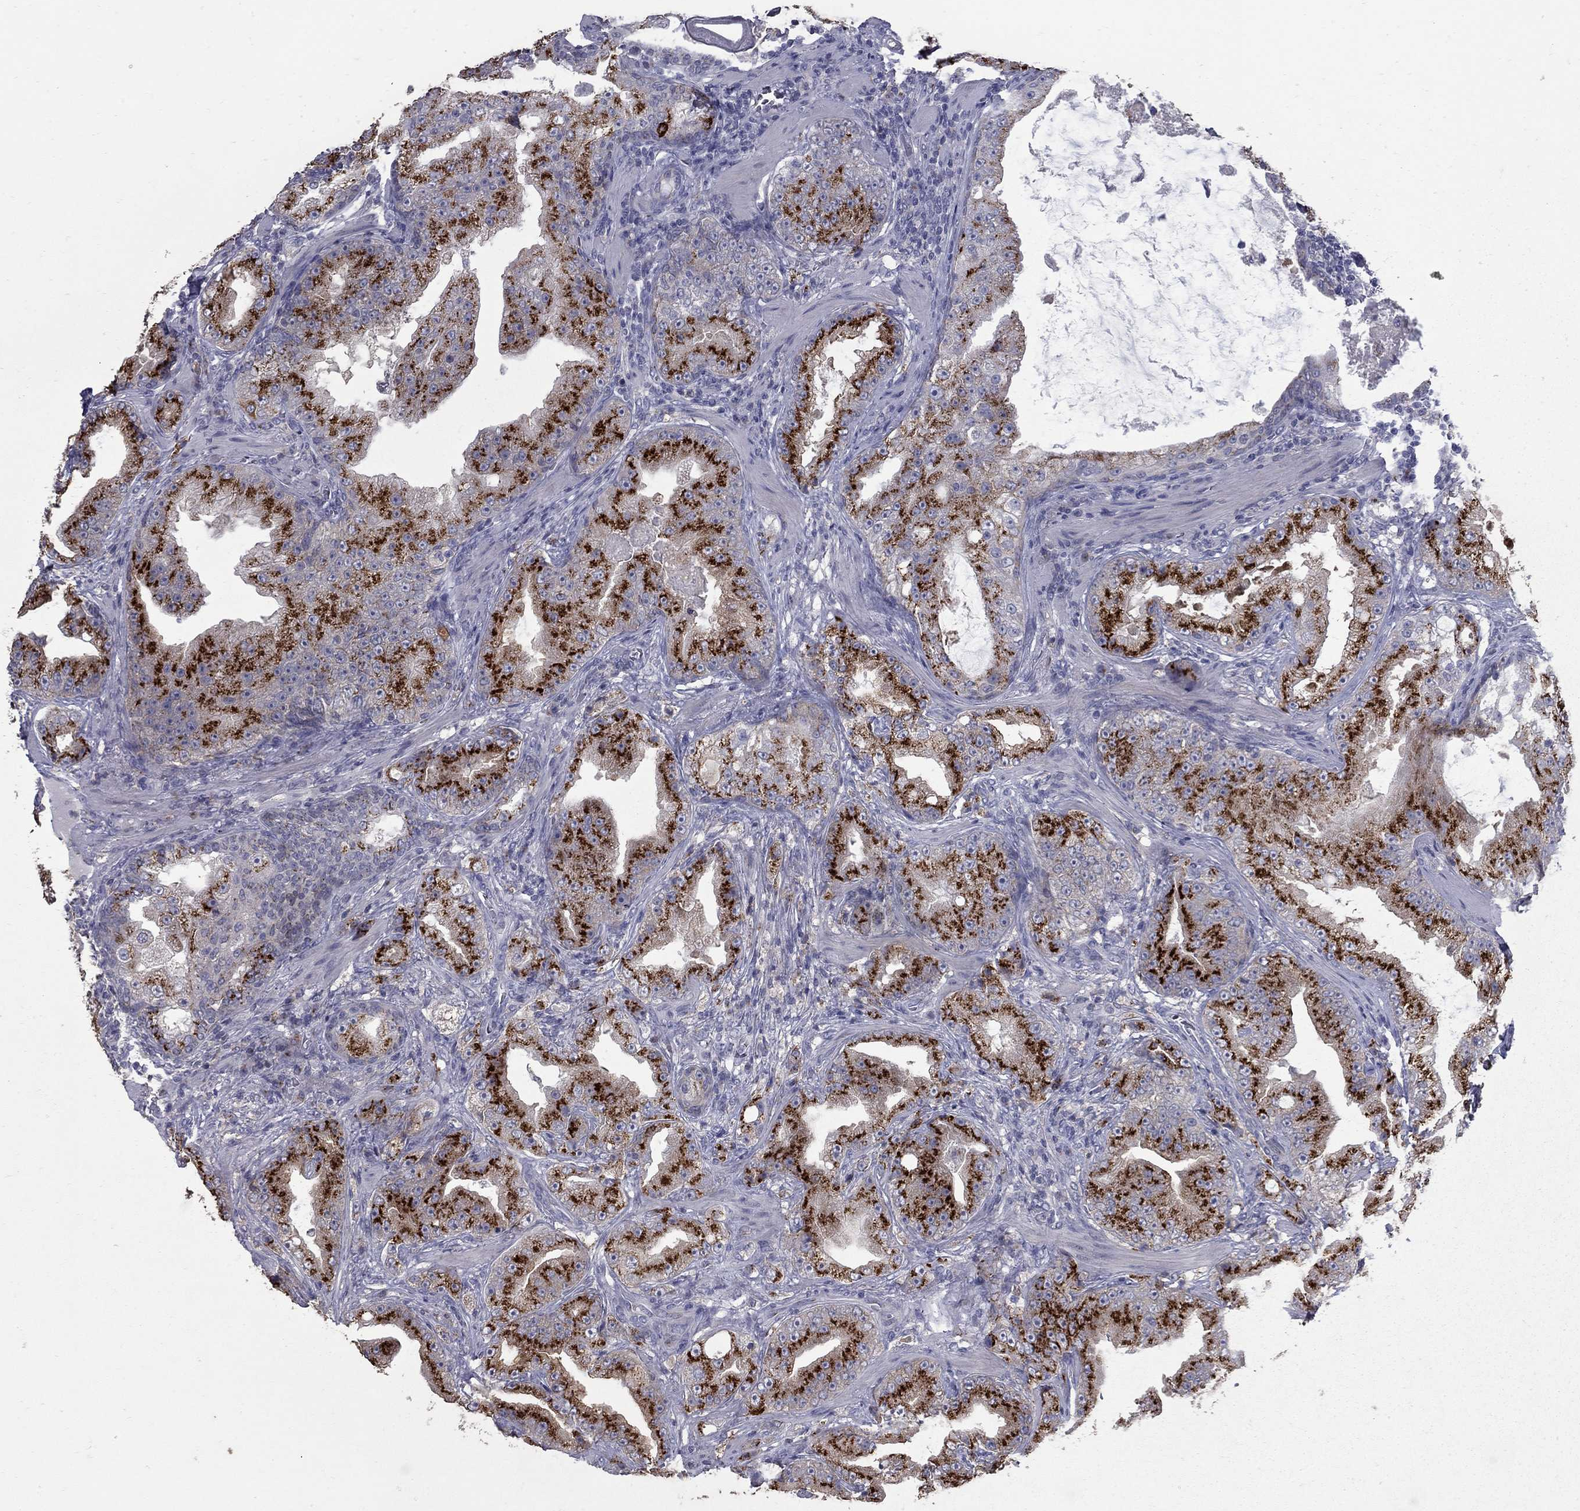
{"staining": {"intensity": "strong", "quantity": ">75%", "location": "cytoplasmic/membranous"}, "tissue": "prostate cancer", "cell_type": "Tumor cells", "image_type": "cancer", "snomed": [{"axis": "morphology", "description": "Adenocarcinoma, Low grade"}, {"axis": "topography", "description": "Prostate"}], "caption": "Strong cytoplasmic/membranous protein expression is seen in about >75% of tumor cells in adenocarcinoma (low-grade) (prostate).", "gene": "KIAA0319L", "patient": {"sex": "male", "age": 62}}